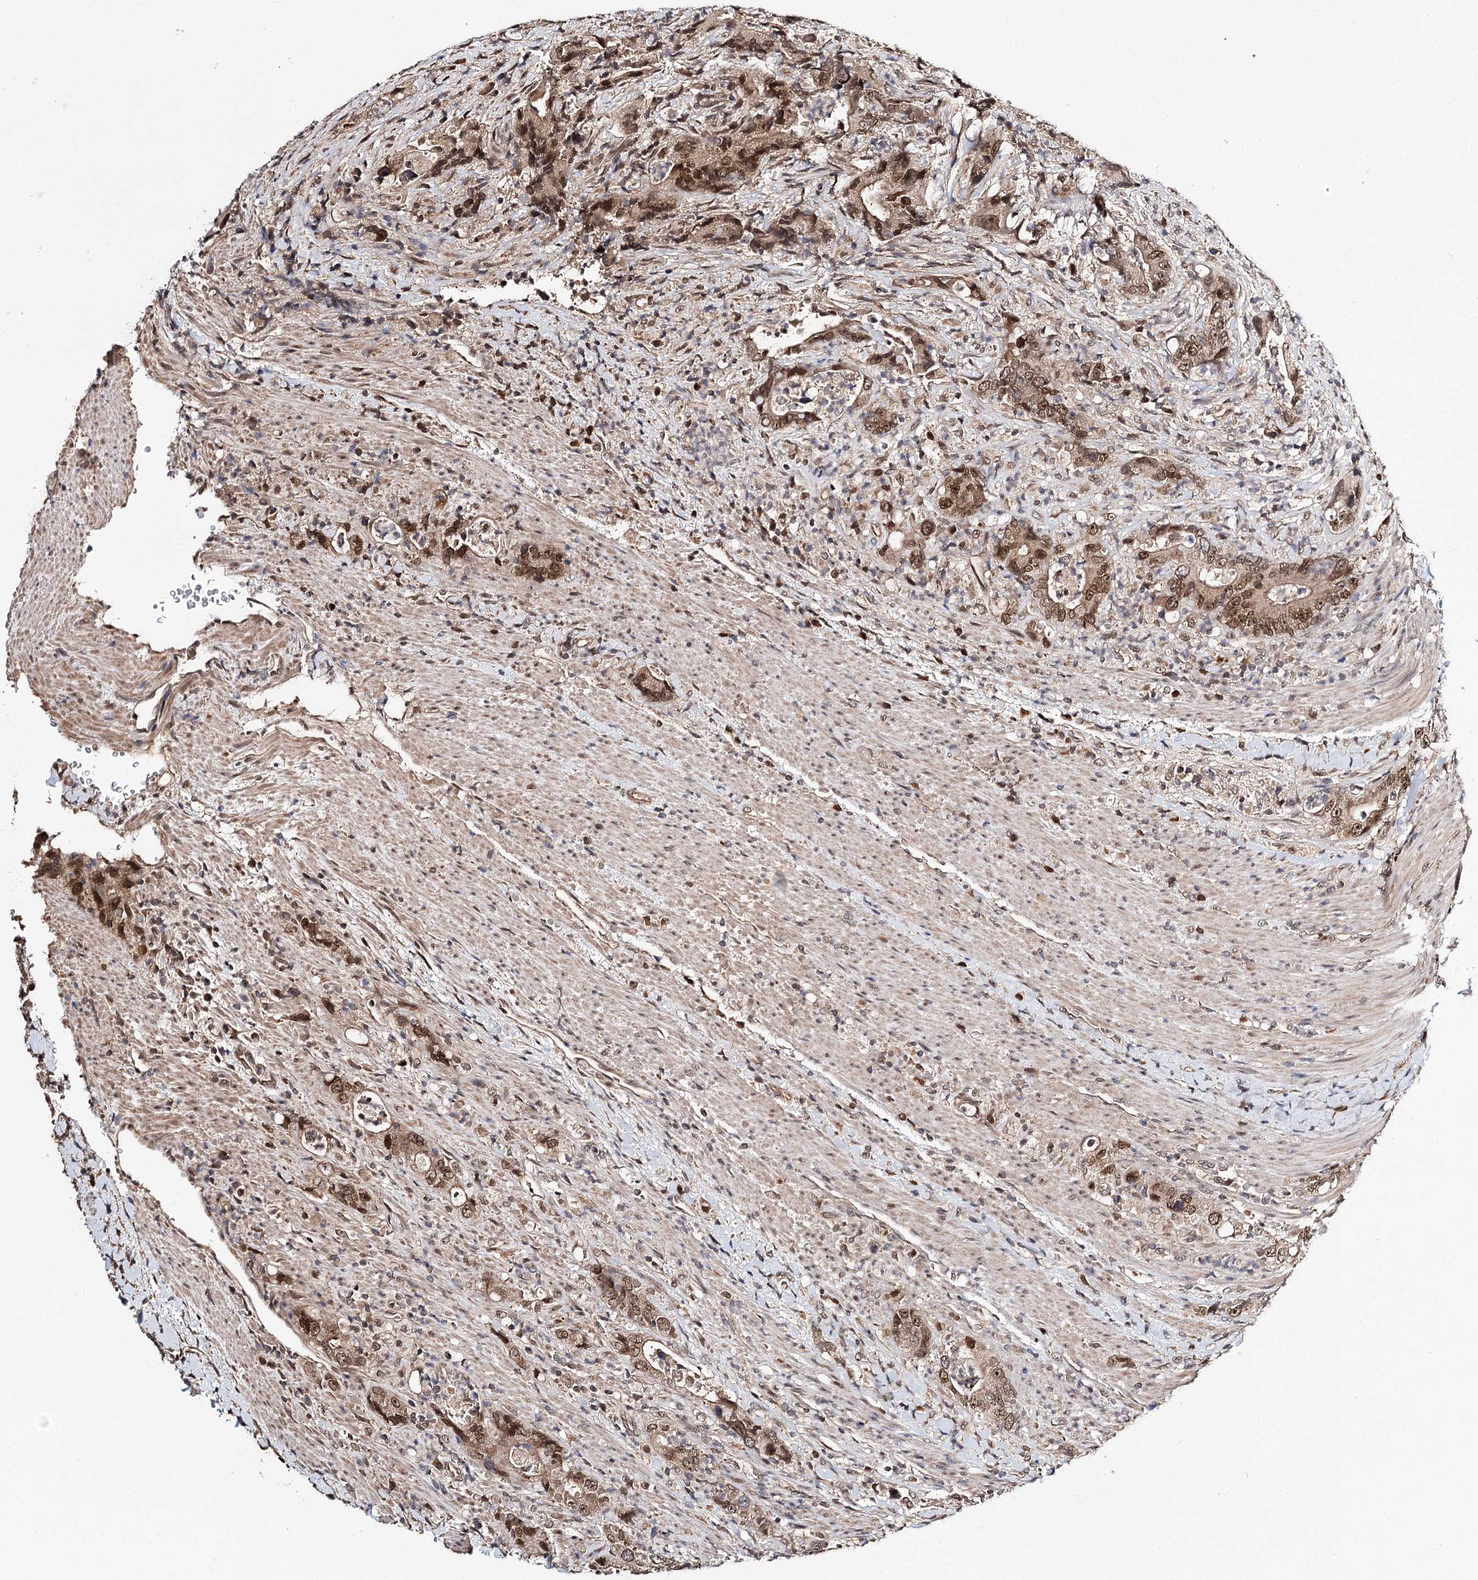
{"staining": {"intensity": "moderate", "quantity": ">75%", "location": "cytoplasmic/membranous,nuclear"}, "tissue": "colorectal cancer", "cell_type": "Tumor cells", "image_type": "cancer", "snomed": [{"axis": "morphology", "description": "Adenocarcinoma, NOS"}, {"axis": "topography", "description": "Colon"}], "caption": "Colorectal cancer (adenocarcinoma) stained for a protein (brown) displays moderate cytoplasmic/membranous and nuclear positive staining in about >75% of tumor cells.", "gene": "NOPCHAP1", "patient": {"sex": "female", "age": 75}}